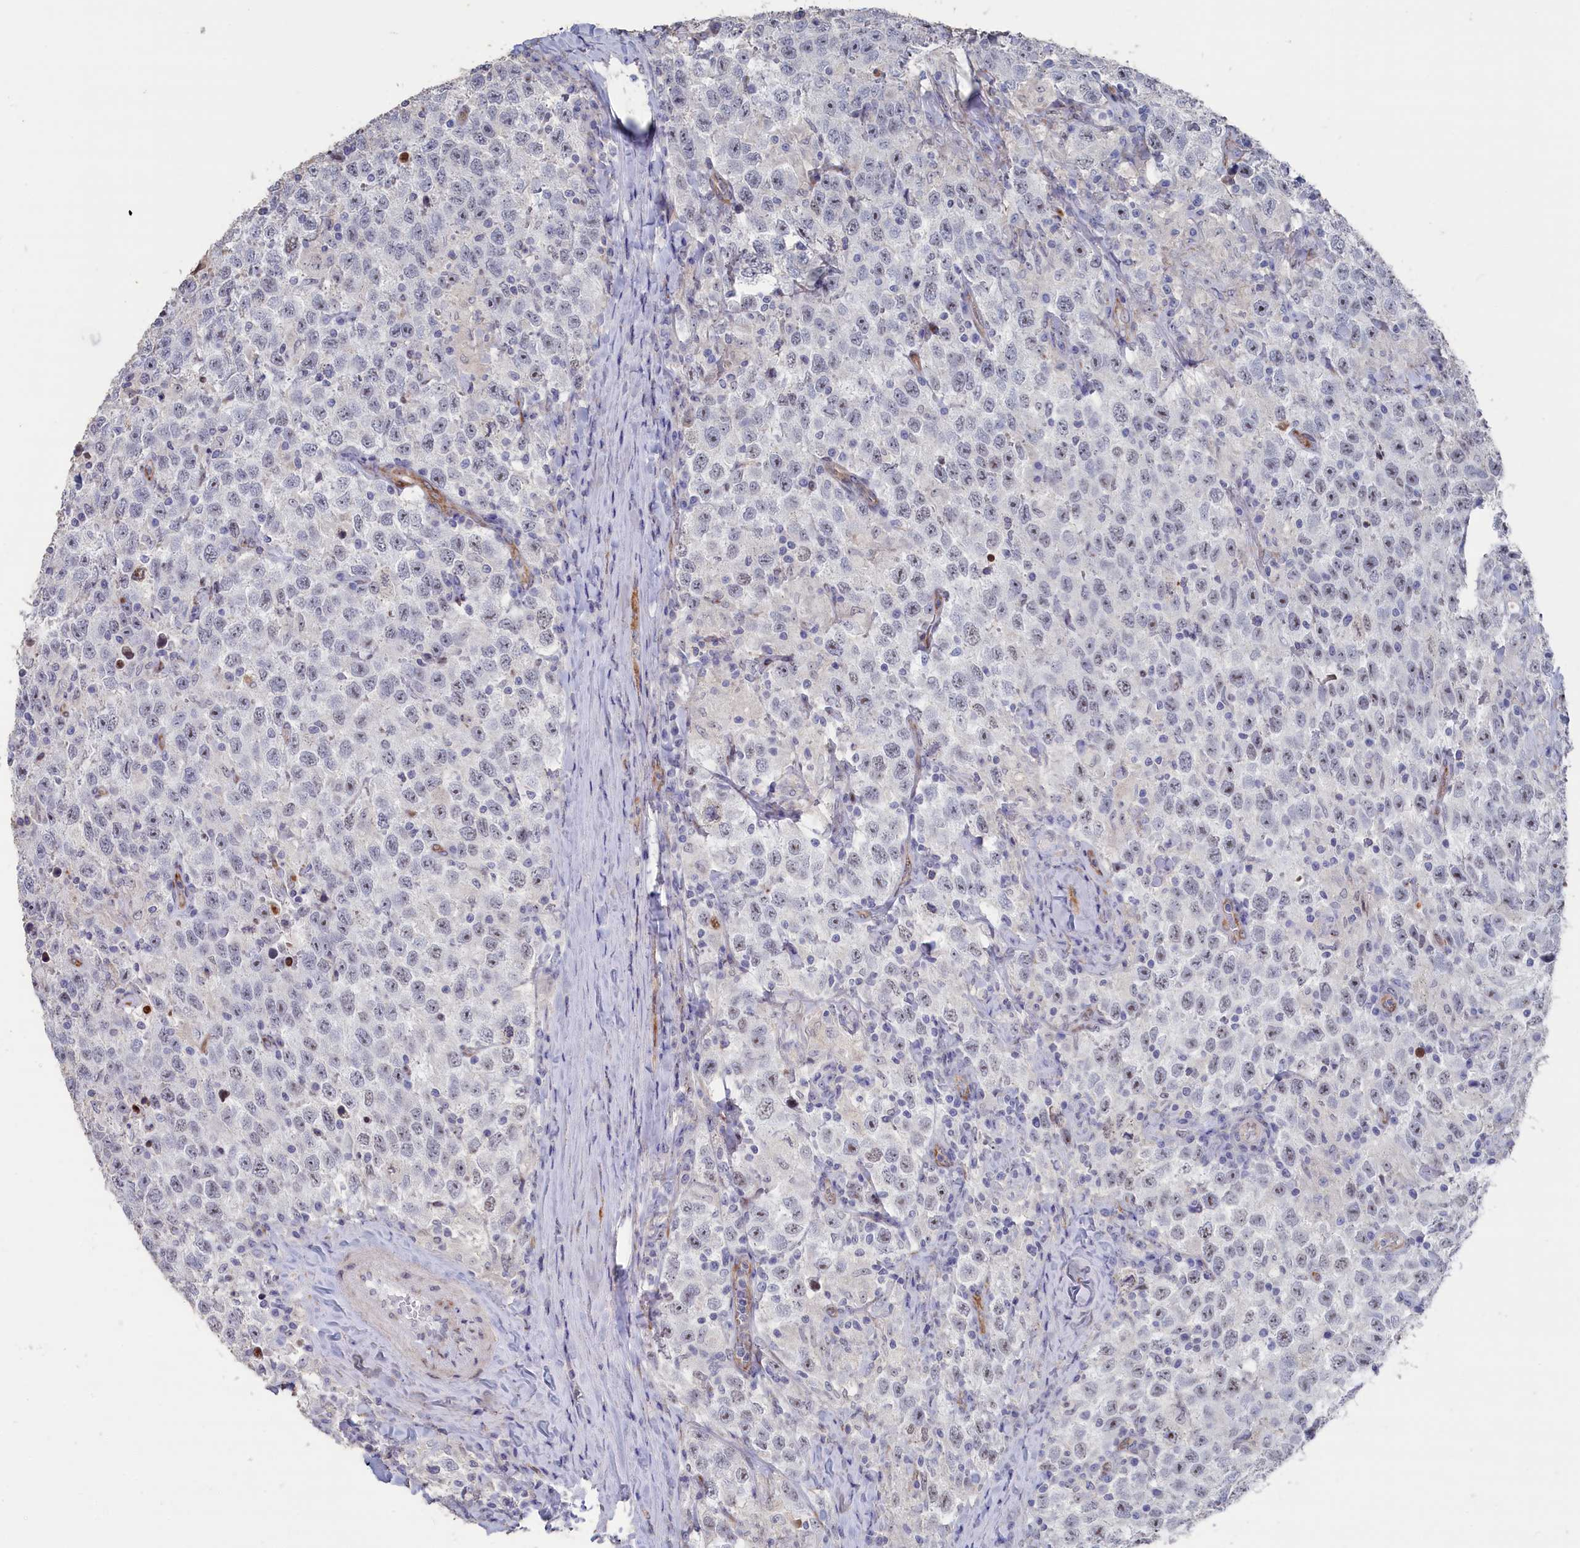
{"staining": {"intensity": "weak", "quantity": "25%-75%", "location": "nuclear"}, "tissue": "testis cancer", "cell_type": "Tumor cells", "image_type": "cancer", "snomed": [{"axis": "morphology", "description": "Seminoma, NOS"}, {"axis": "topography", "description": "Testis"}], "caption": "Tumor cells demonstrate low levels of weak nuclear expression in approximately 25%-75% of cells in seminoma (testis). (DAB (3,3'-diaminobenzidine) = brown stain, brightfield microscopy at high magnification).", "gene": "SEMG2", "patient": {"sex": "male", "age": 41}}